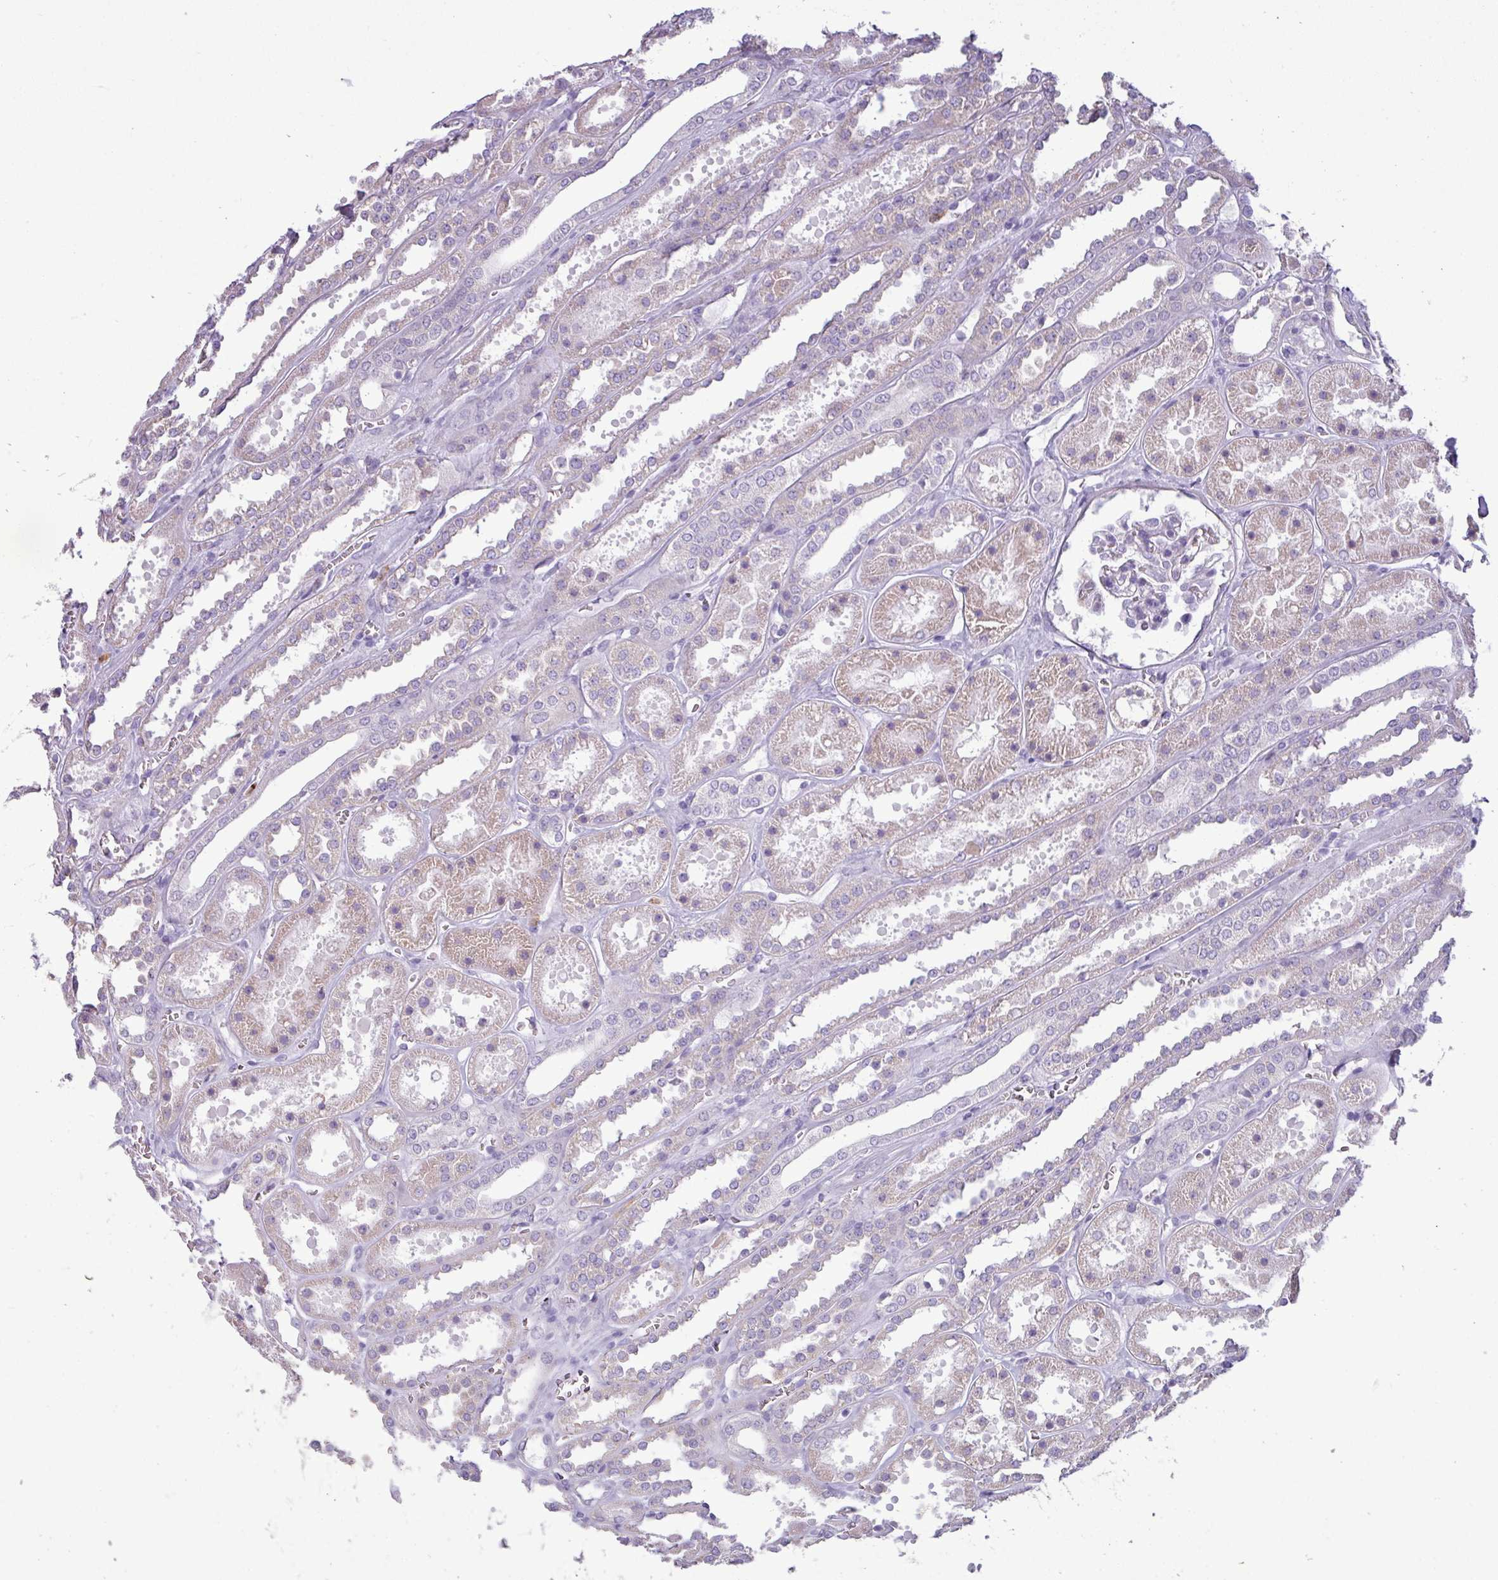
{"staining": {"intensity": "negative", "quantity": "none", "location": "none"}, "tissue": "kidney", "cell_type": "Cells in glomeruli", "image_type": "normal", "snomed": [{"axis": "morphology", "description": "Normal tissue, NOS"}, {"axis": "topography", "description": "Kidney"}], "caption": "DAB immunohistochemical staining of normal kidney displays no significant expression in cells in glomeruli. The staining is performed using DAB brown chromogen with nuclei counter-stained in using hematoxylin.", "gene": "TRIM39", "patient": {"sex": "female", "age": 41}}